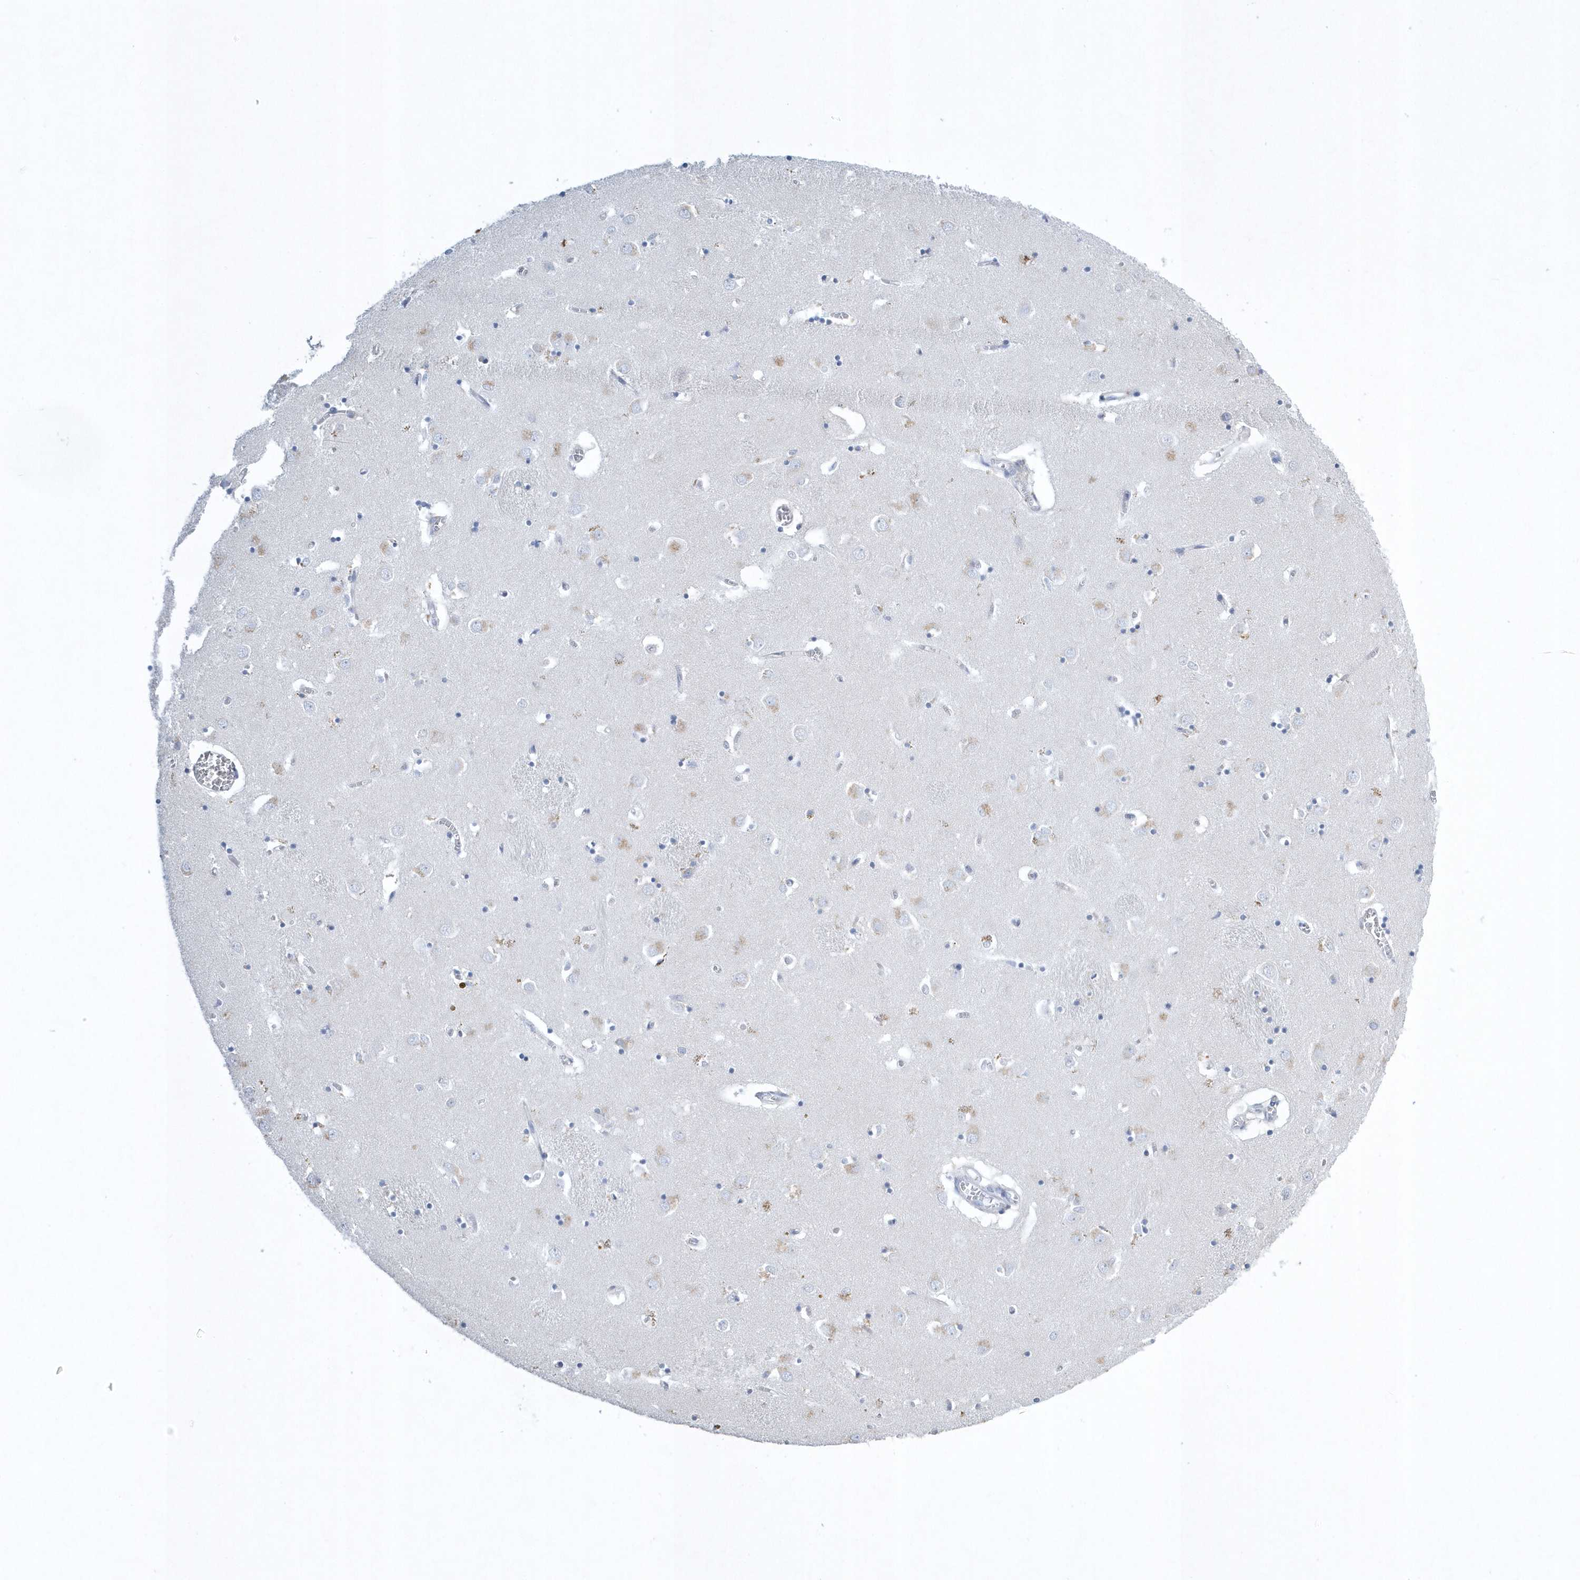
{"staining": {"intensity": "negative", "quantity": "none", "location": "none"}, "tissue": "caudate", "cell_type": "Glial cells", "image_type": "normal", "snomed": [{"axis": "morphology", "description": "Normal tissue, NOS"}, {"axis": "topography", "description": "Lateral ventricle wall"}], "caption": "Immunohistochemical staining of normal human caudate reveals no significant staining in glial cells.", "gene": "SPATA18", "patient": {"sex": "male", "age": 70}}